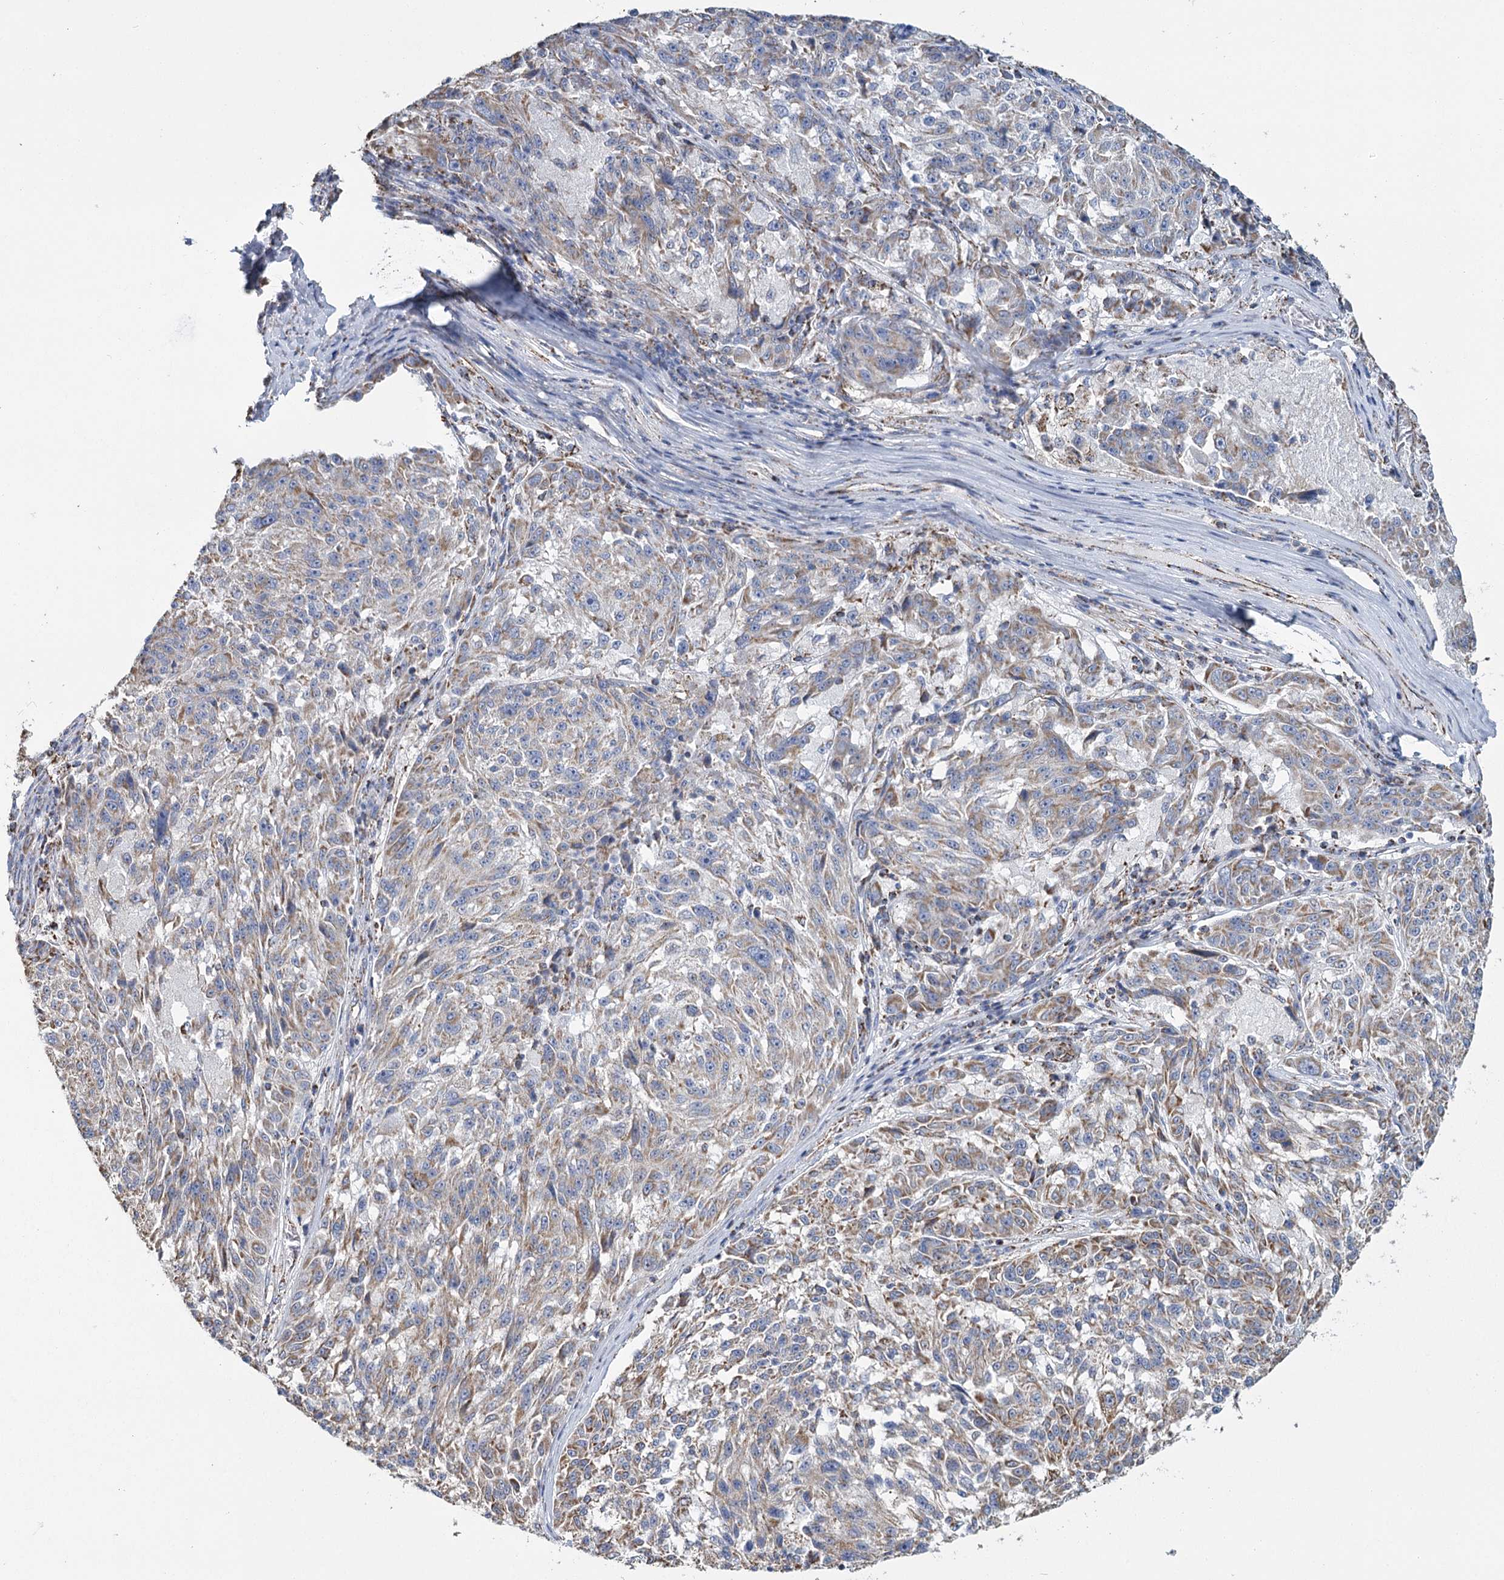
{"staining": {"intensity": "weak", "quantity": "25%-75%", "location": "cytoplasmic/membranous"}, "tissue": "melanoma", "cell_type": "Tumor cells", "image_type": "cancer", "snomed": [{"axis": "morphology", "description": "Malignant melanoma, NOS"}, {"axis": "topography", "description": "Skin"}], "caption": "Tumor cells show low levels of weak cytoplasmic/membranous positivity in about 25%-75% of cells in human malignant melanoma.", "gene": "MRPL44", "patient": {"sex": "male", "age": 53}}